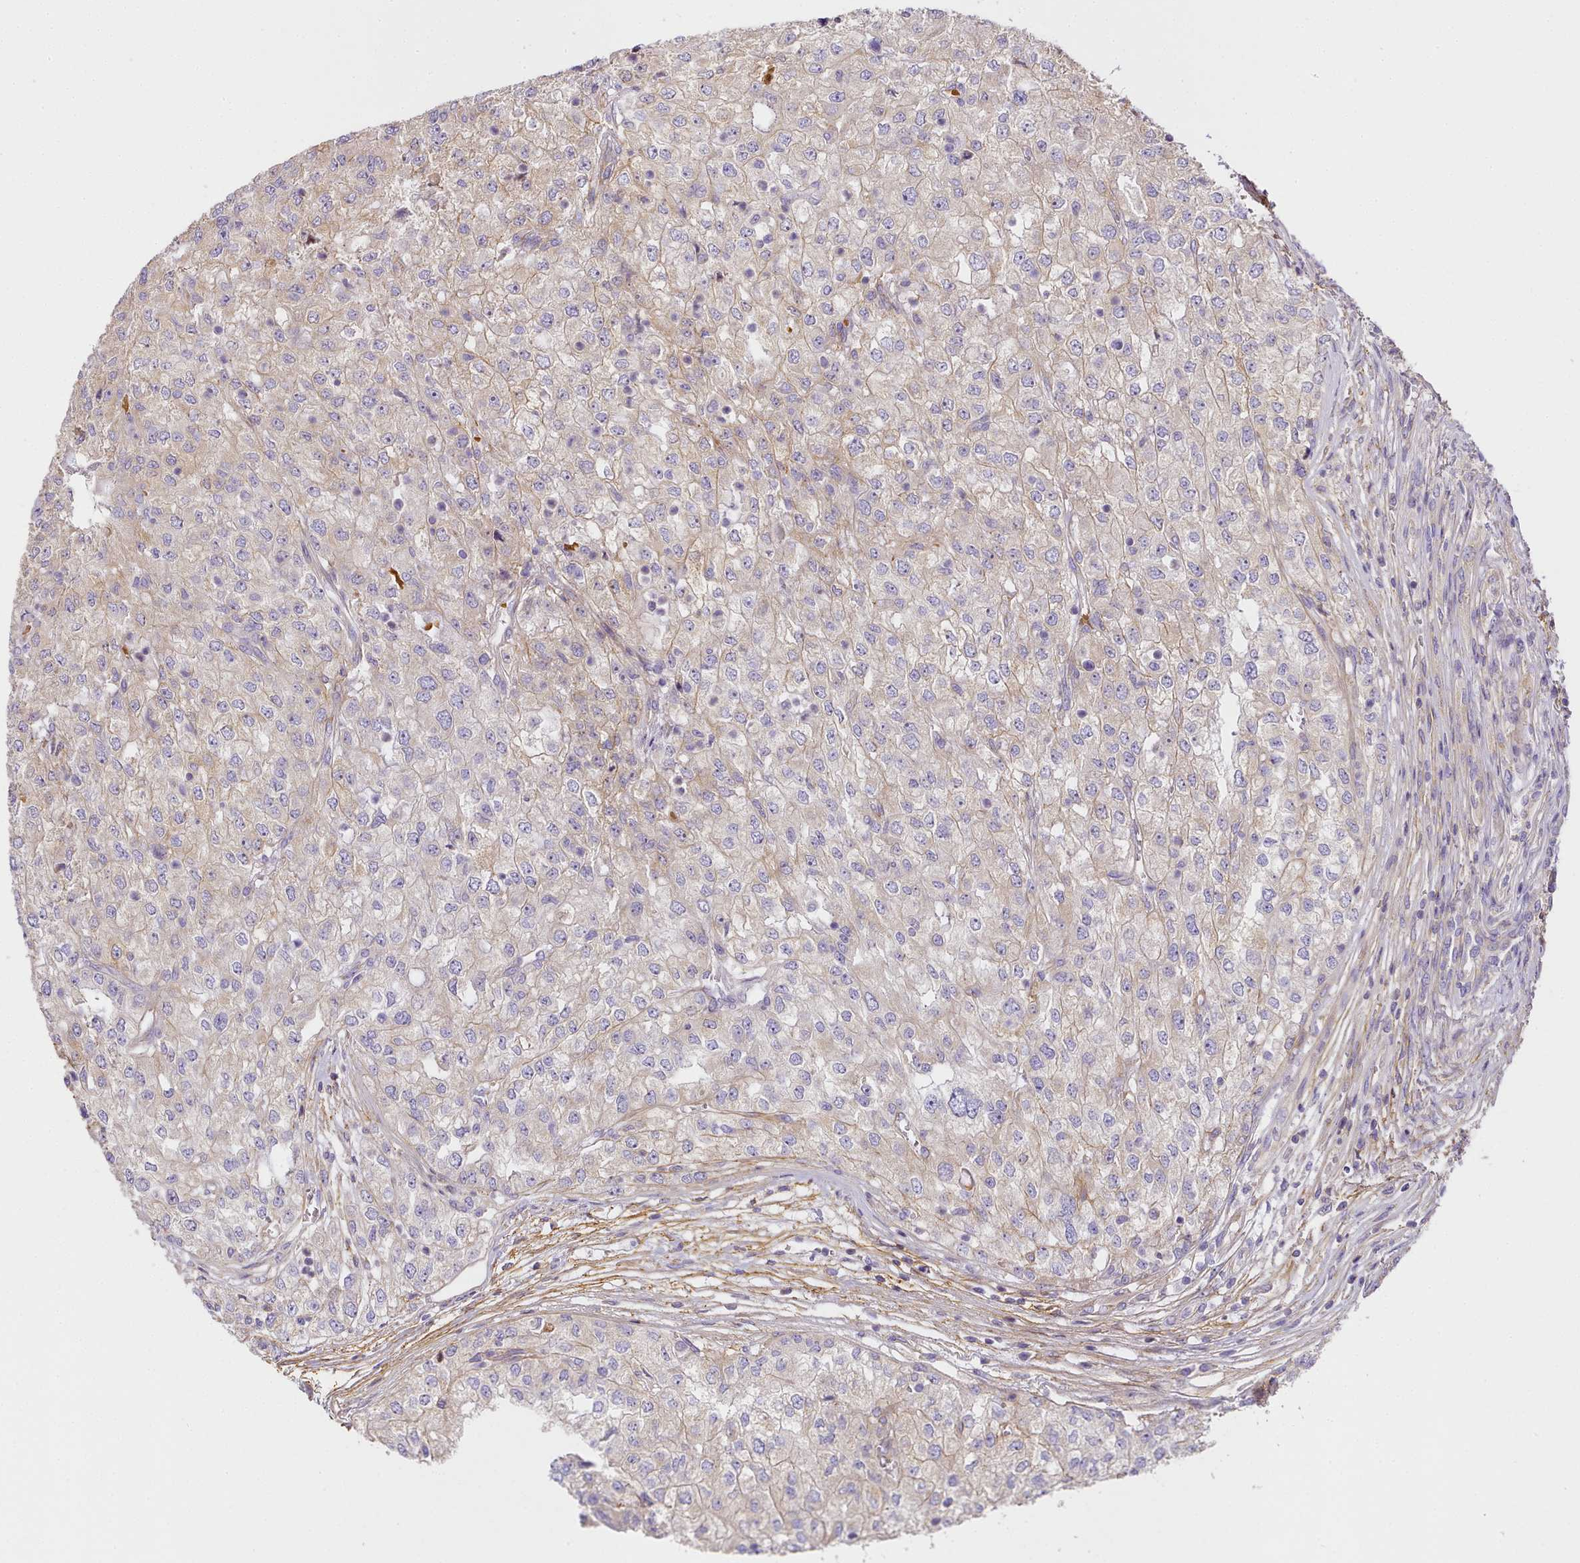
{"staining": {"intensity": "negative", "quantity": "none", "location": "none"}, "tissue": "renal cancer", "cell_type": "Tumor cells", "image_type": "cancer", "snomed": [{"axis": "morphology", "description": "Adenocarcinoma, NOS"}, {"axis": "topography", "description": "Kidney"}], "caption": "An immunohistochemistry image of renal cancer is shown. There is no staining in tumor cells of renal cancer. The staining was performed using DAB to visualize the protein expression in brown, while the nuclei were stained in blue with hematoxylin (Magnification: 20x).", "gene": "NBPF1", "patient": {"sex": "female", "age": 54}}